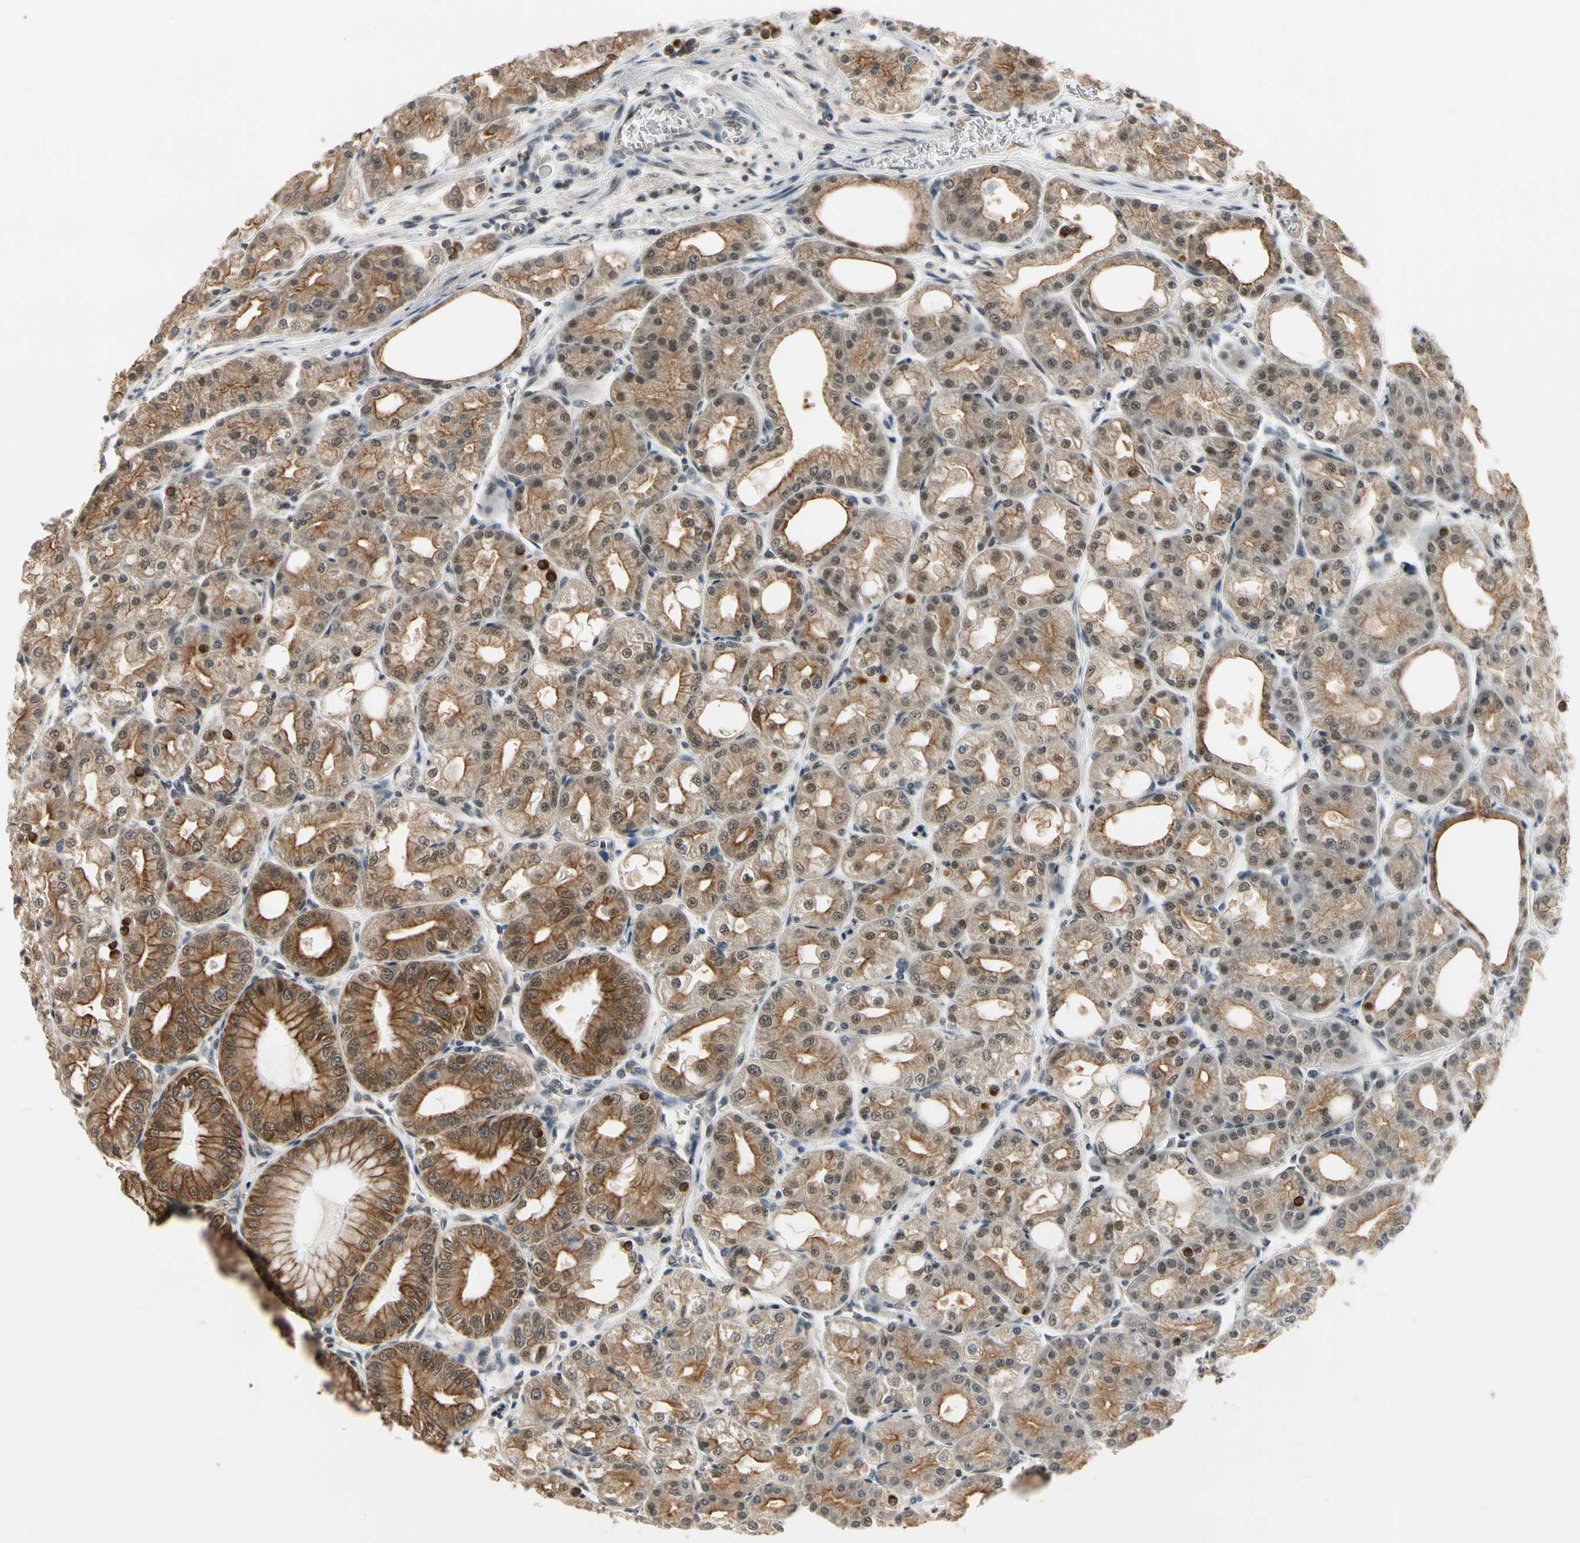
{"staining": {"intensity": "strong", "quantity": ">75%", "location": "cytoplasmic/membranous,nuclear"}, "tissue": "stomach", "cell_type": "Glandular cells", "image_type": "normal", "snomed": [{"axis": "morphology", "description": "Normal tissue, NOS"}, {"axis": "topography", "description": "Stomach, lower"}], "caption": "The histopathology image demonstrates staining of benign stomach, revealing strong cytoplasmic/membranous,nuclear protein staining (brown color) within glandular cells. Using DAB (3,3'-diaminobenzidine) (brown) and hematoxylin (blue) stains, captured at high magnification using brightfield microscopy.", "gene": "TAF12", "patient": {"sex": "male", "age": 71}}